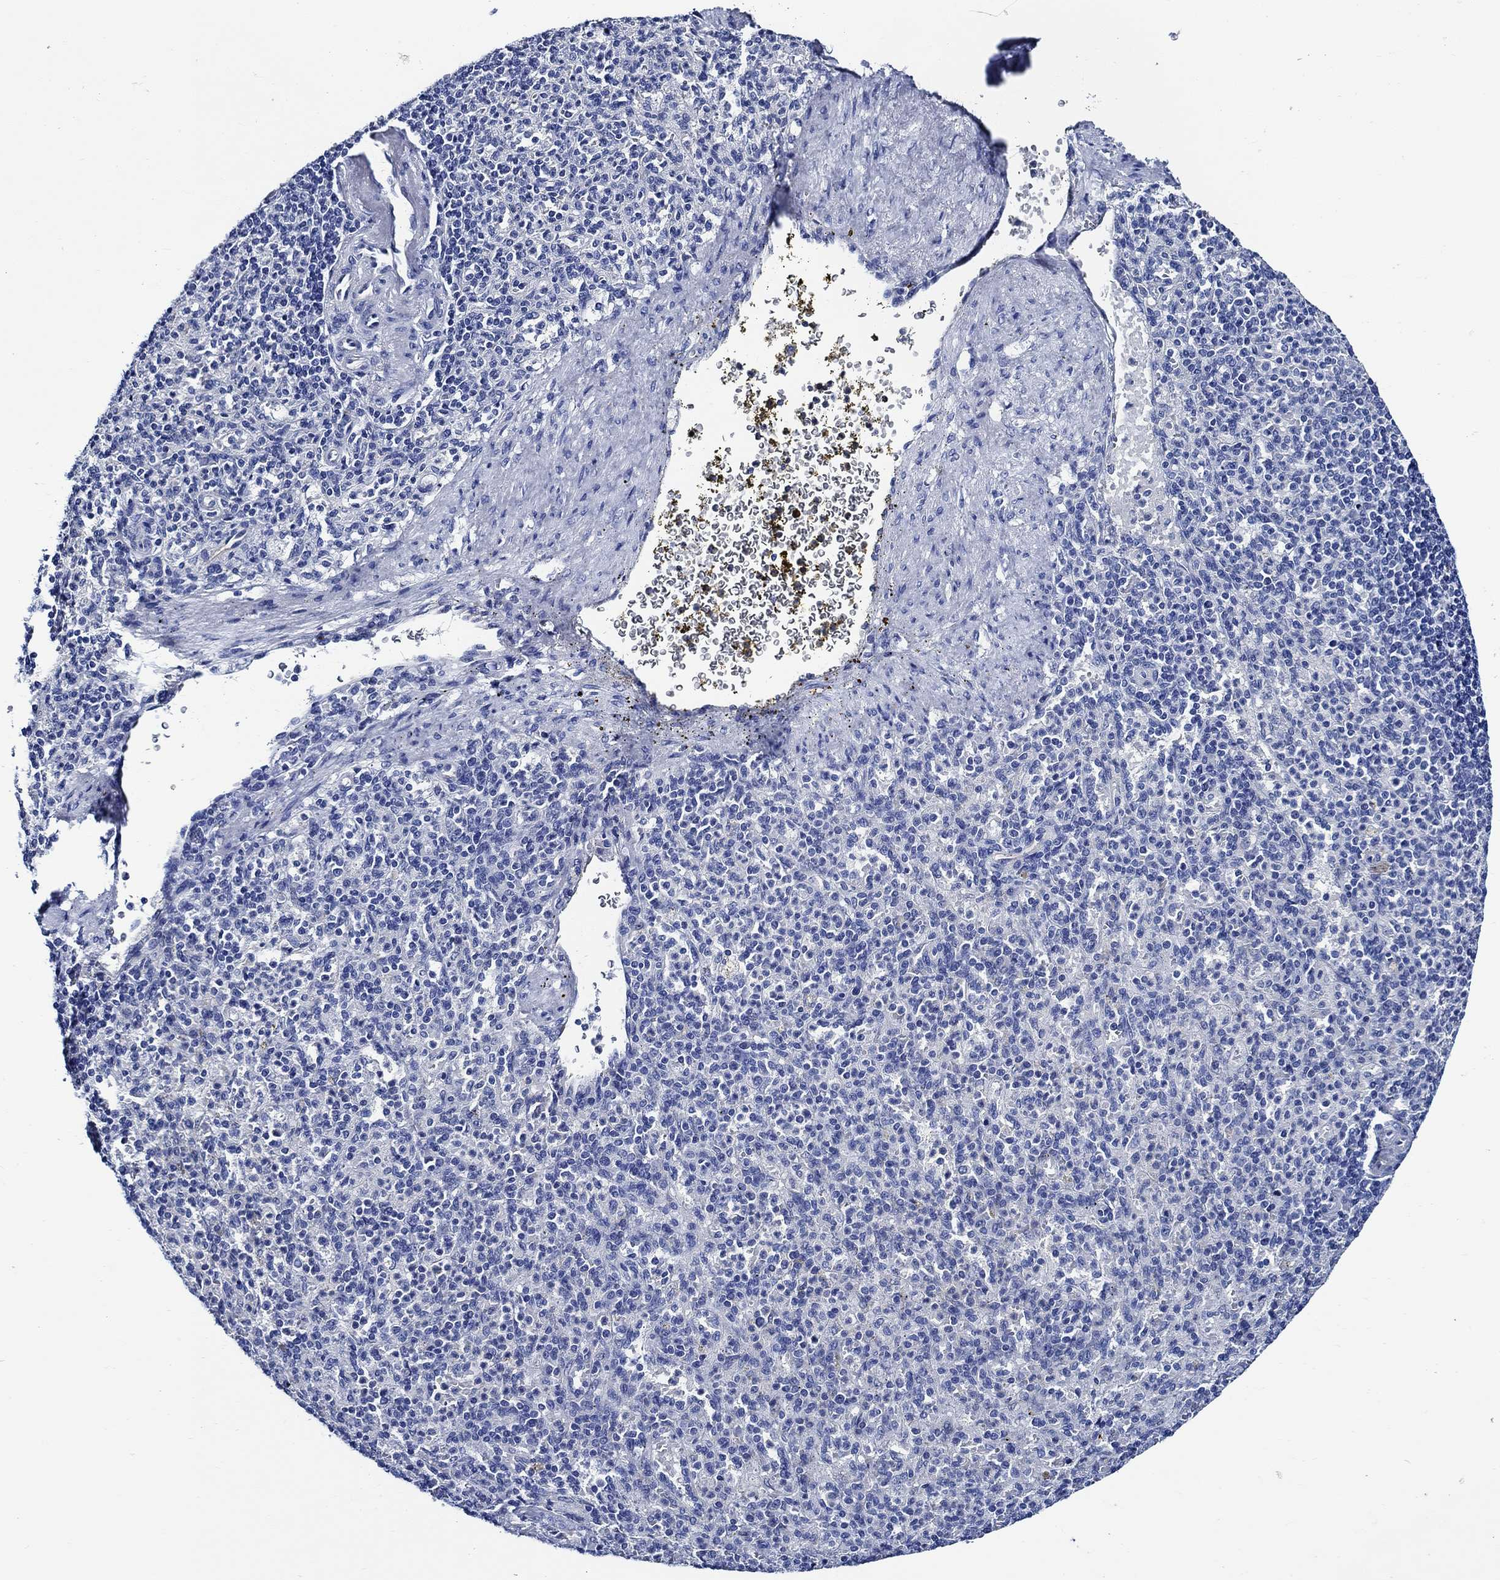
{"staining": {"intensity": "negative", "quantity": "none", "location": "none"}, "tissue": "spleen", "cell_type": "Cells in red pulp", "image_type": "normal", "snomed": [{"axis": "morphology", "description": "Normal tissue, NOS"}, {"axis": "topography", "description": "Spleen"}], "caption": "Immunohistochemical staining of normal human spleen reveals no significant staining in cells in red pulp. (DAB IHC, high magnification).", "gene": "WDR62", "patient": {"sex": "female", "age": 74}}